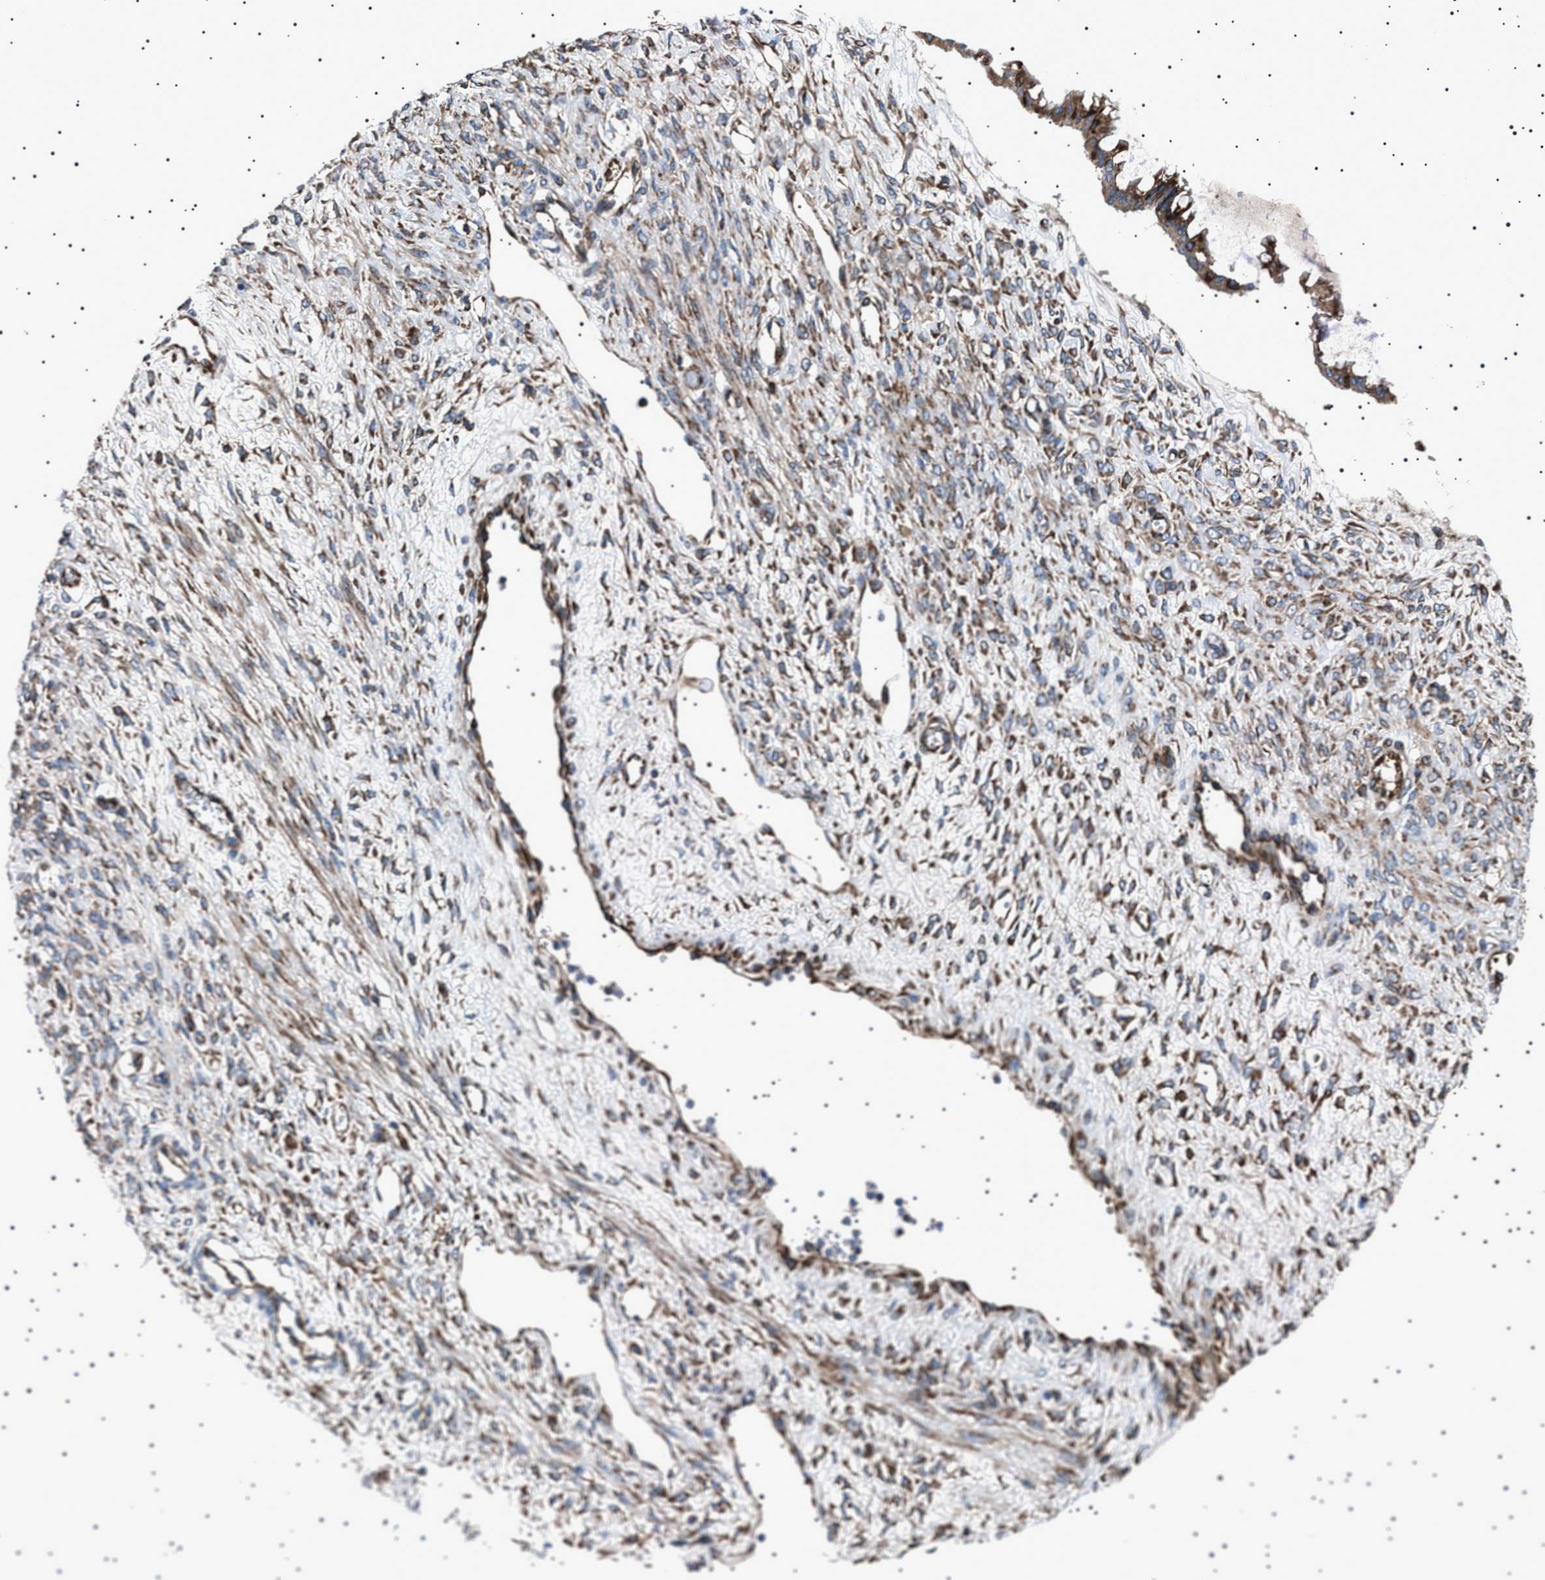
{"staining": {"intensity": "moderate", "quantity": ">75%", "location": "cytoplasmic/membranous"}, "tissue": "ovarian cancer", "cell_type": "Tumor cells", "image_type": "cancer", "snomed": [{"axis": "morphology", "description": "Cystadenocarcinoma, mucinous, NOS"}, {"axis": "topography", "description": "Ovary"}], "caption": "Immunohistochemistry of human ovarian cancer exhibits medium levels of moderate cytoplasmic/membranous positivity in about >75% of tumor cells.", "gene": "TOP1MT", "patient": {"sex": "female", "age": 73}}